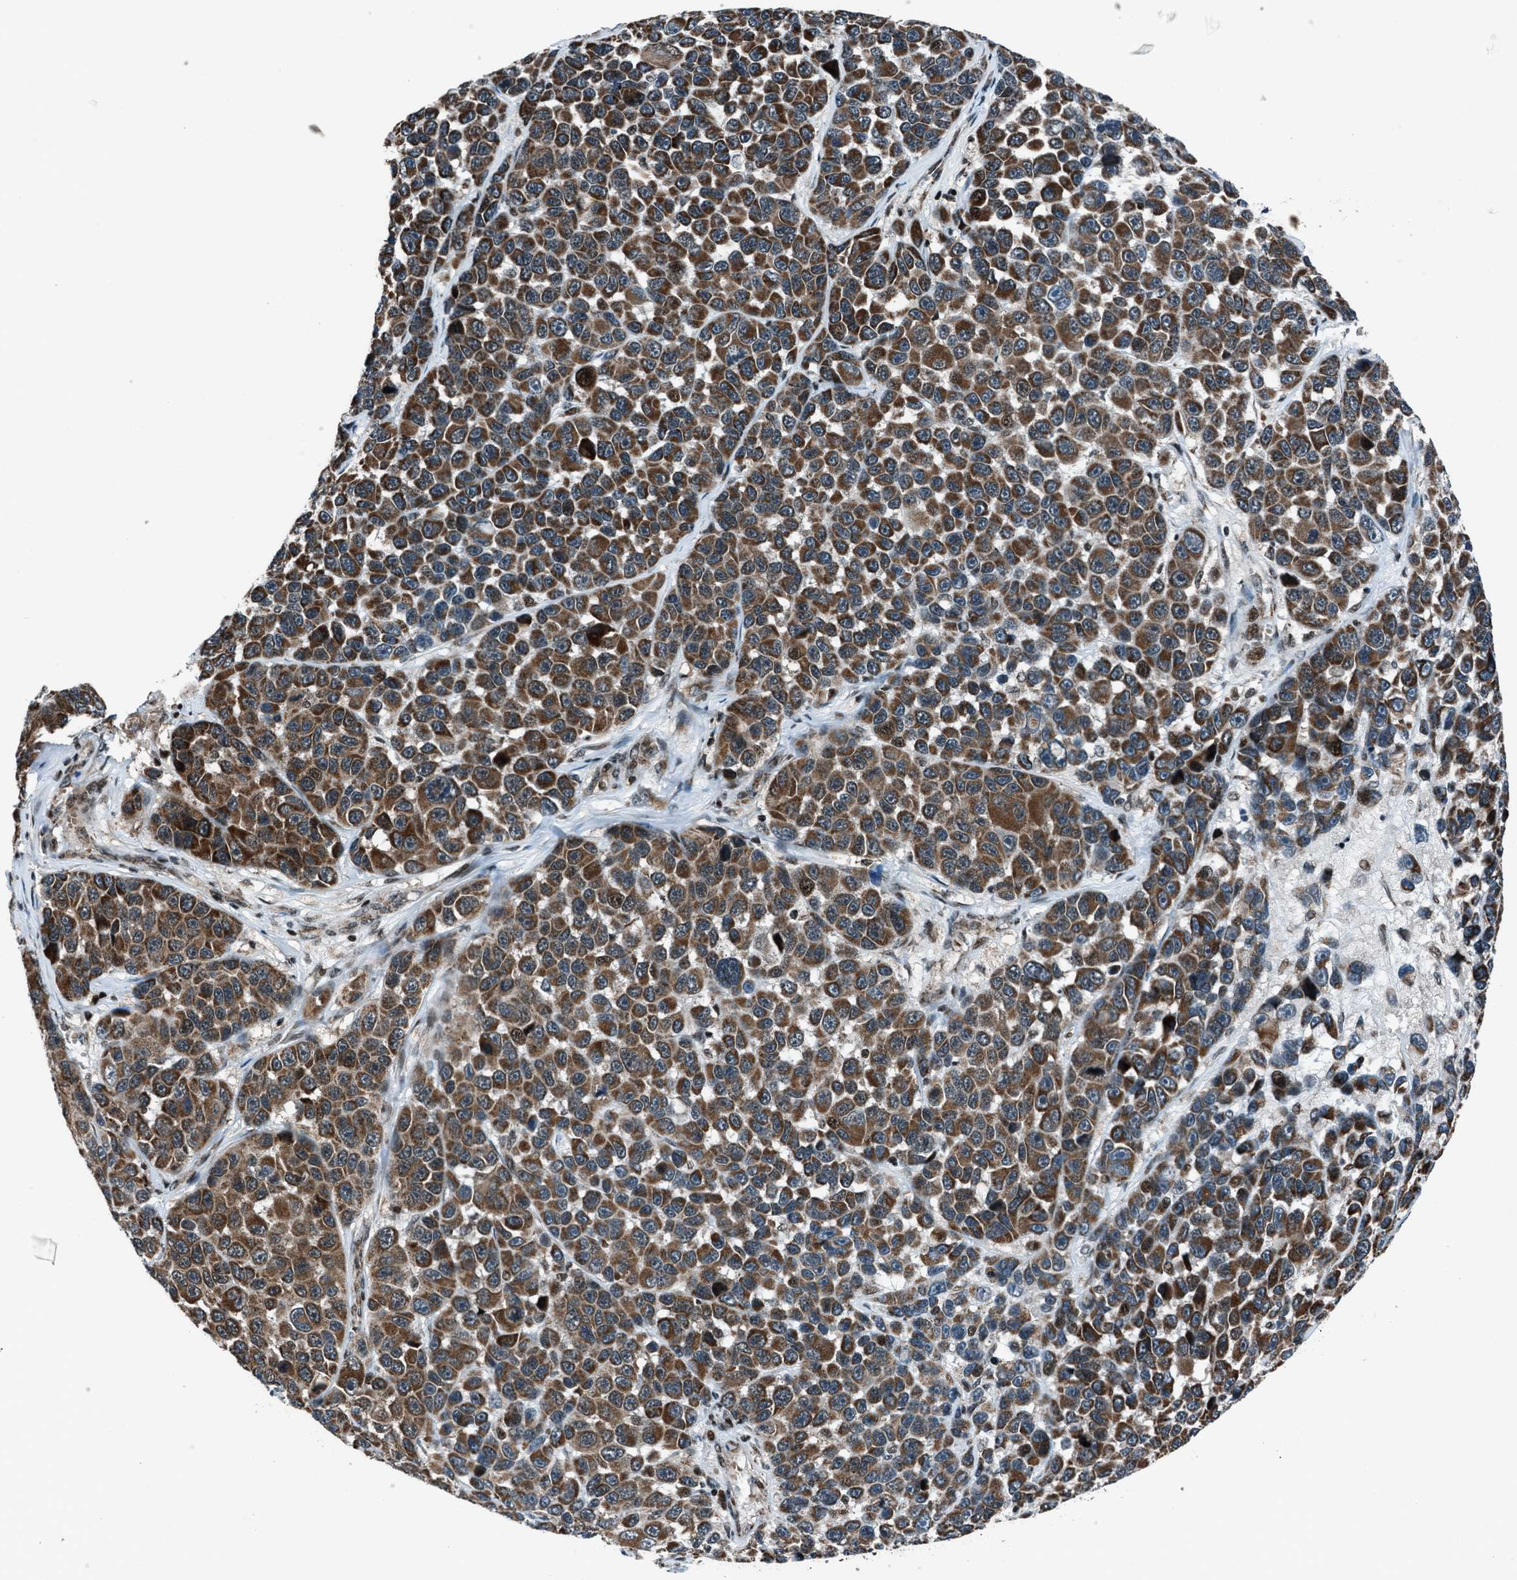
{"staining": {"intensity": "moderate", "quantity": ">75%", "location": "cytoplasmic/membranous"}, "tissue": "melanoma", "cell_type": "Tumor cells", "image_type": "cancer", "snomed": [{"axis": "morphology", "description": "Malignant melanoma, NOS"}, {"axis": "topography", "description": "Skin"}], "caption": "IHC (DAB (3,3'-diaminobenzidine)) staining of human malignant melanoma demonstrates moderate cytoplasmic/membranous protein staining in about >75% of tumor cells.", "gene": "MORC3", "patient": {"sex": "male", "age": 53}}